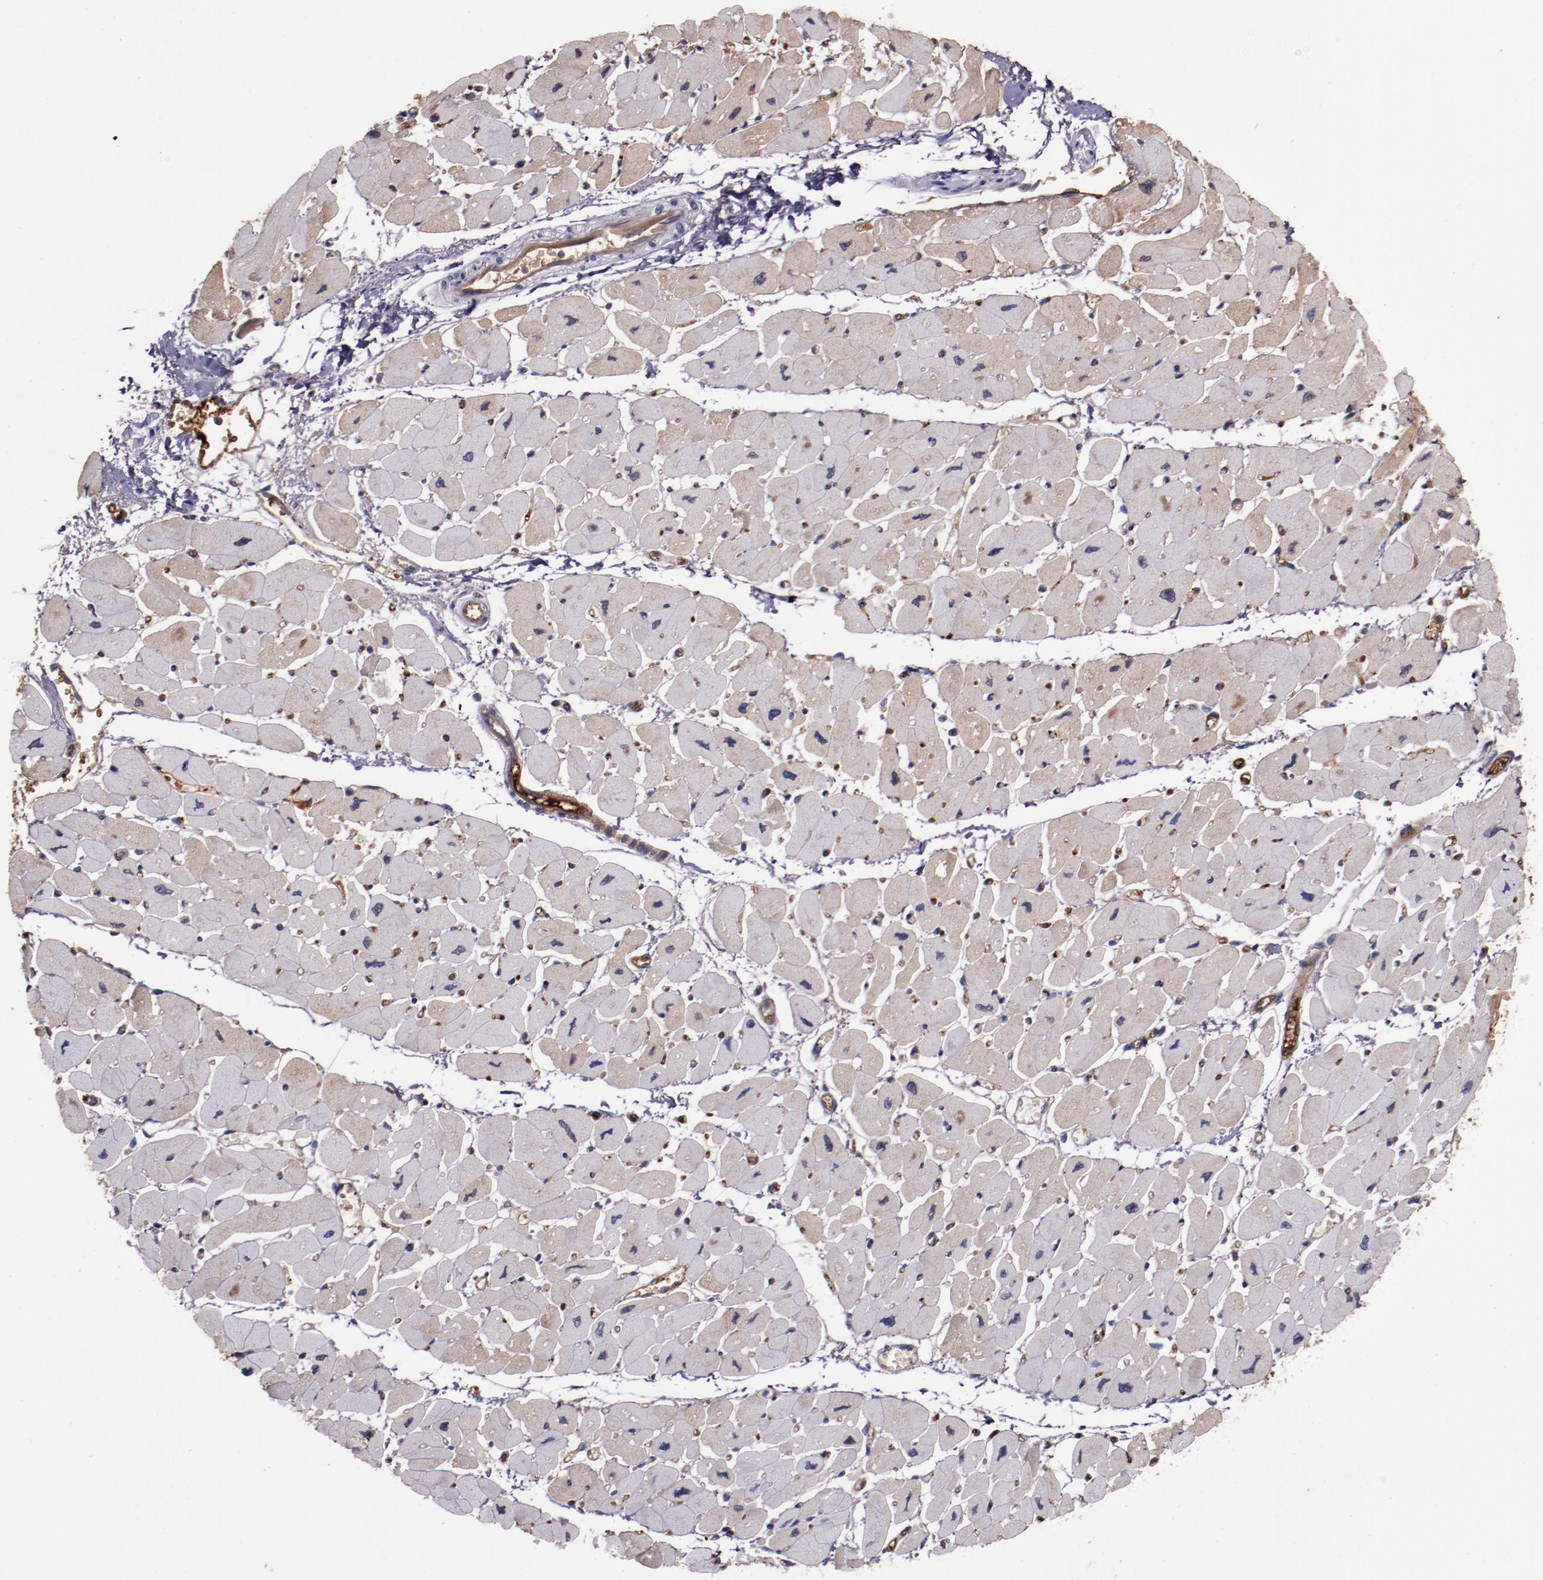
{"staining": {"intensity": "weak", "quantity": "25%-75%", "location": "cytoplasmic/membranous"}, "tissue": "heart muscle", "cell_type": "Cardiomyocytes", "image_type": "normal", "snomed": [{"axis": "morphology", "description": "Normal tissue, NOS"}, {"axis": "topography", "description": "Heart"}], "caption": "Brown immunohistochemical staining in benign human heart muscle shows weak cytoplasmic/membranous positivity in approximately 25%-75% of cardiomyocytes.", "gene": "A2M", "patient": {"sex": "female", "age": 54}}